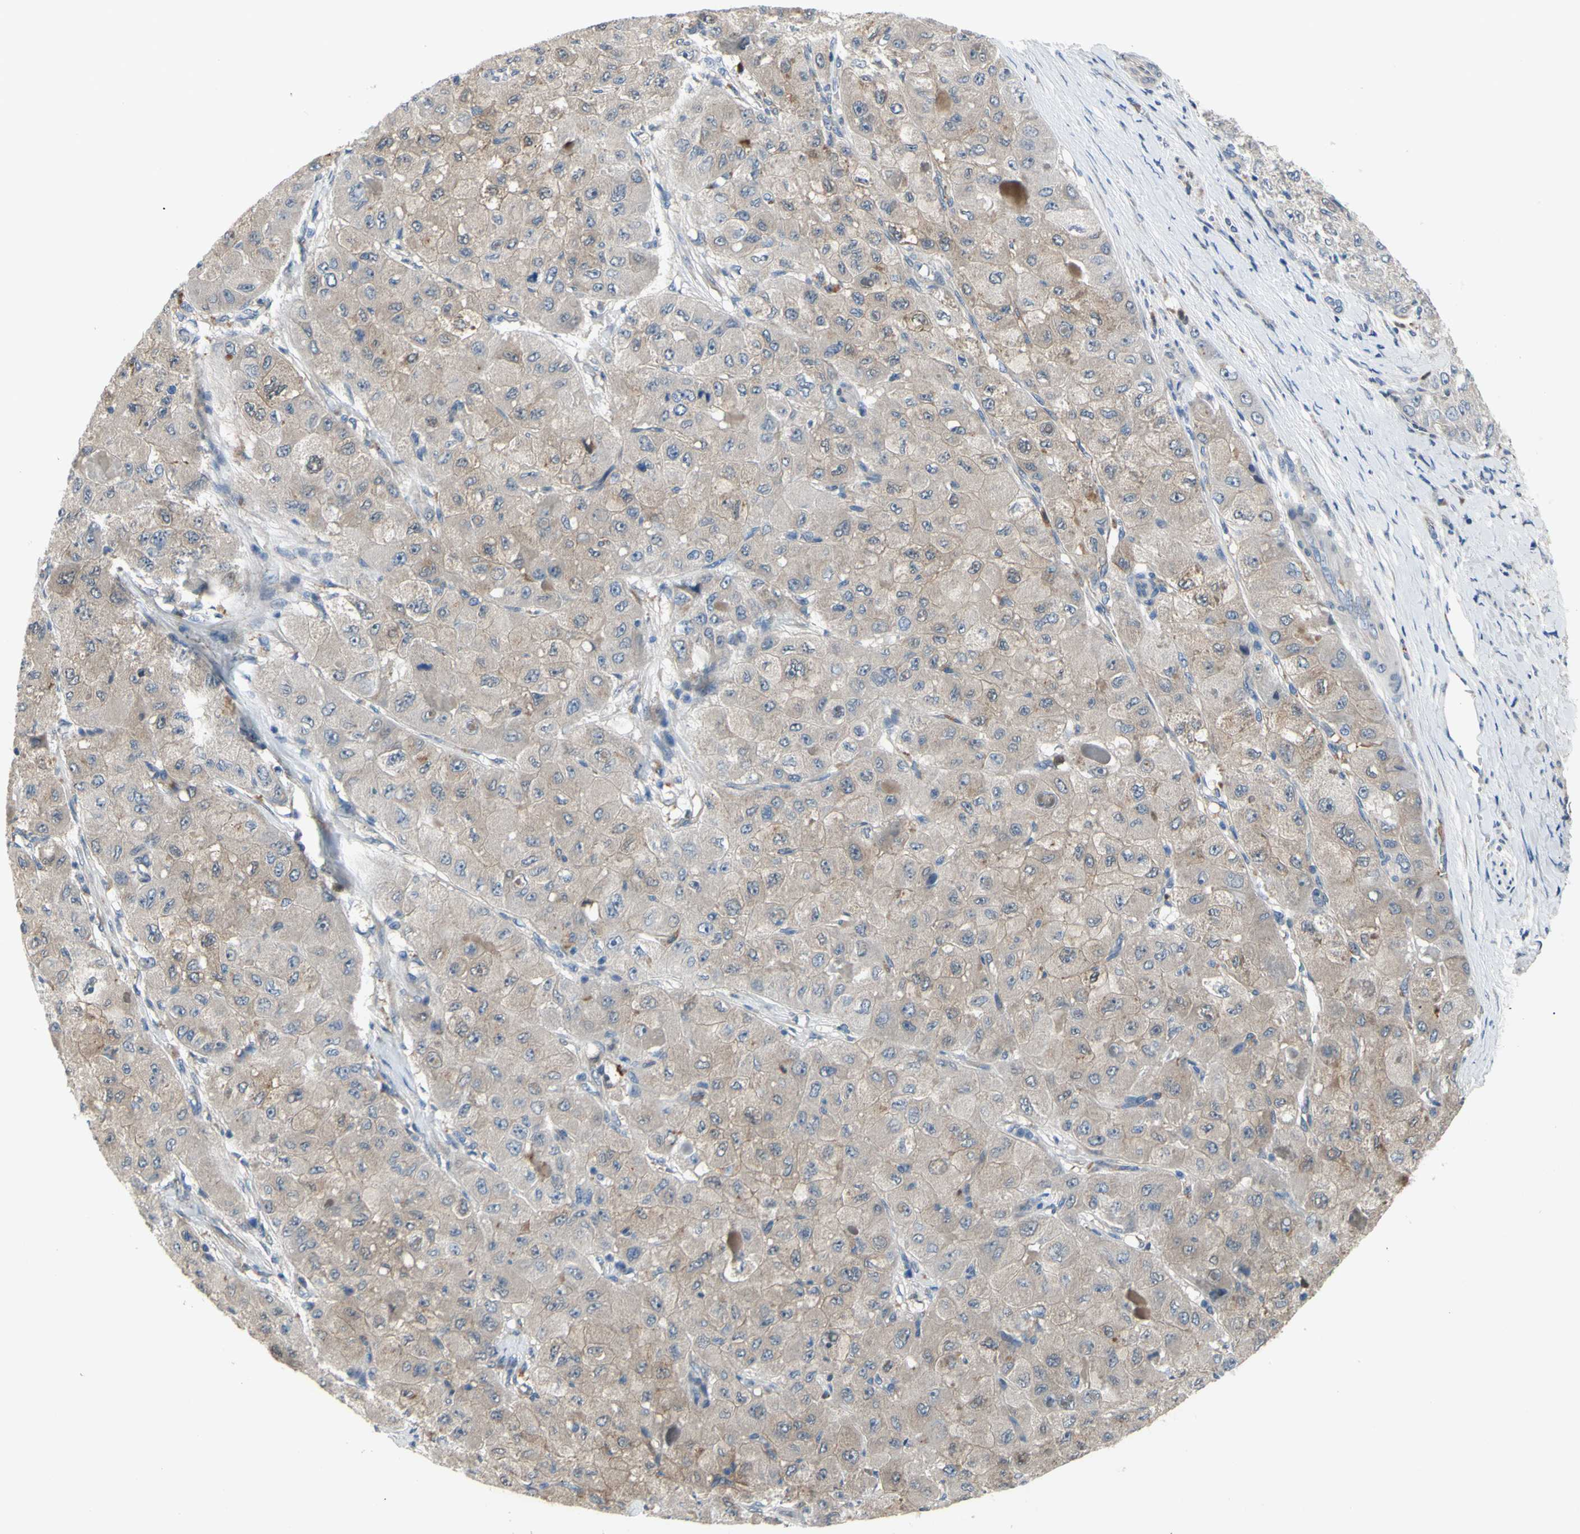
{"staining": {"intensity": "weak", "quantity": ">75%", "location": "cytoplasmic/membranous"}, "tissue": "liver cancer", "cell_type": "Tumor cells", "image_type": "cancer", "snomed": [{"axis": "morphology", "description": "Carcinoma, Hepatocellular, NOS"}, {"axis": "topography", "description": "Liver"}], "caption": "Immunohistochemistry photomicrograph of neoplastic tissue: human liver cancer (hepatocellular carcinoma) stained using IHC demonstrates low levels of weak protein expression localized specifically in the cytoplasmic/membranous of tumor cells, appearing as a cytoplasmic/membranous brown color.", "gene": "GRAMD2B", "patient": {"sex": "male", "age": 80}}